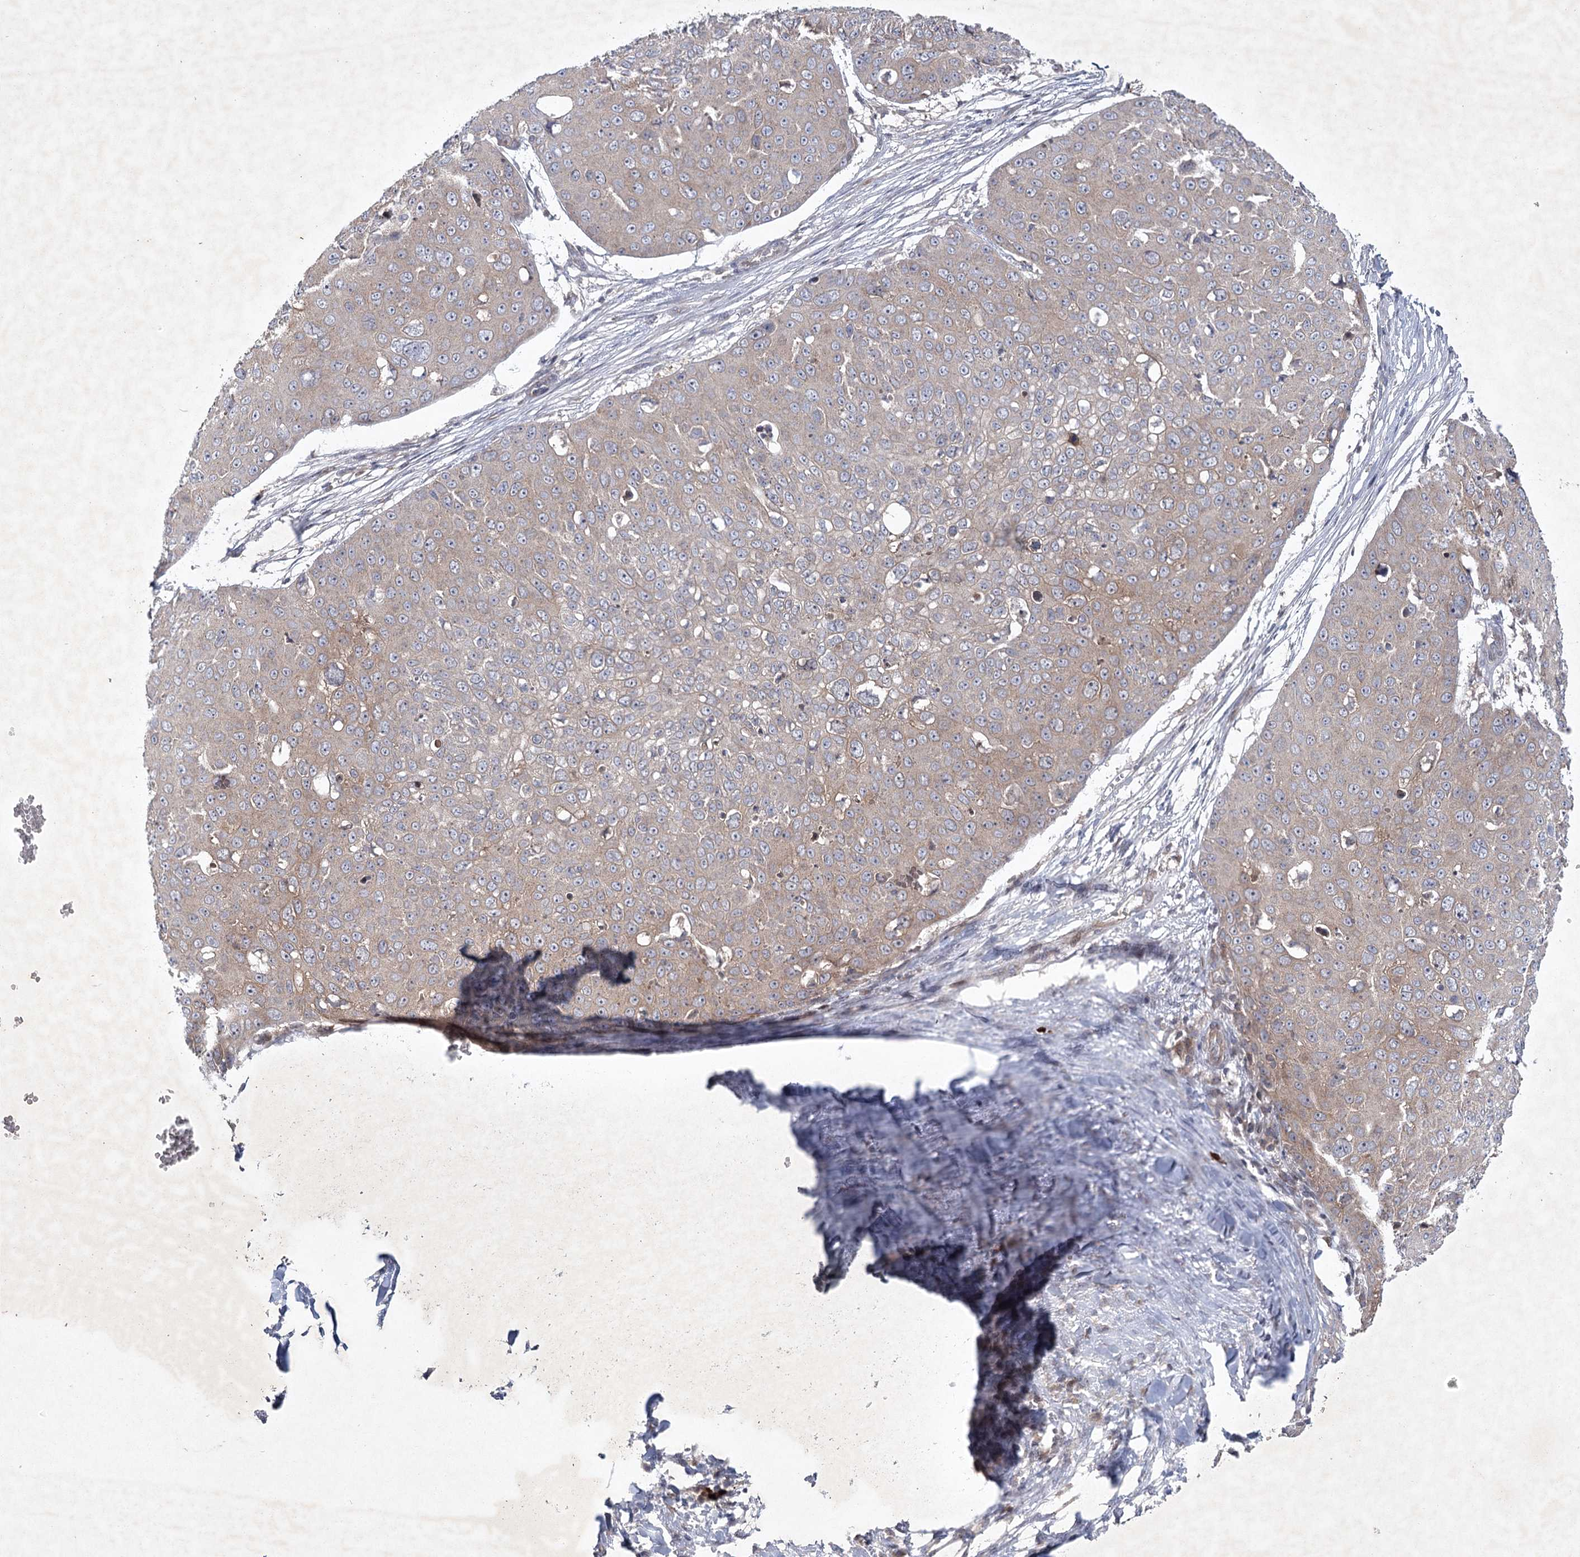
{"staining": {"intensity": "weak", "quantity": "<25%", "location": "cytoplasmic/membranous"}, "tissue": "skin cancer", "cell_type": "Tumor cells", "image_type": "cancer", "snomed": [{"axis": "morphology", "description": "Squamous cell carcinoma, NOS"}, {"axis": "topography", "description": "Skin"}], "caption": "A high-resolution micrograph shows immunohistochemistry (IHC) staining of squamous cell carcinoma (skin), which exhibits no significant positivity in tumor cells. Nuclei are stained in blue.", "gene": "MAP3K13", "patient": {"sex": "male", "age": 71}}